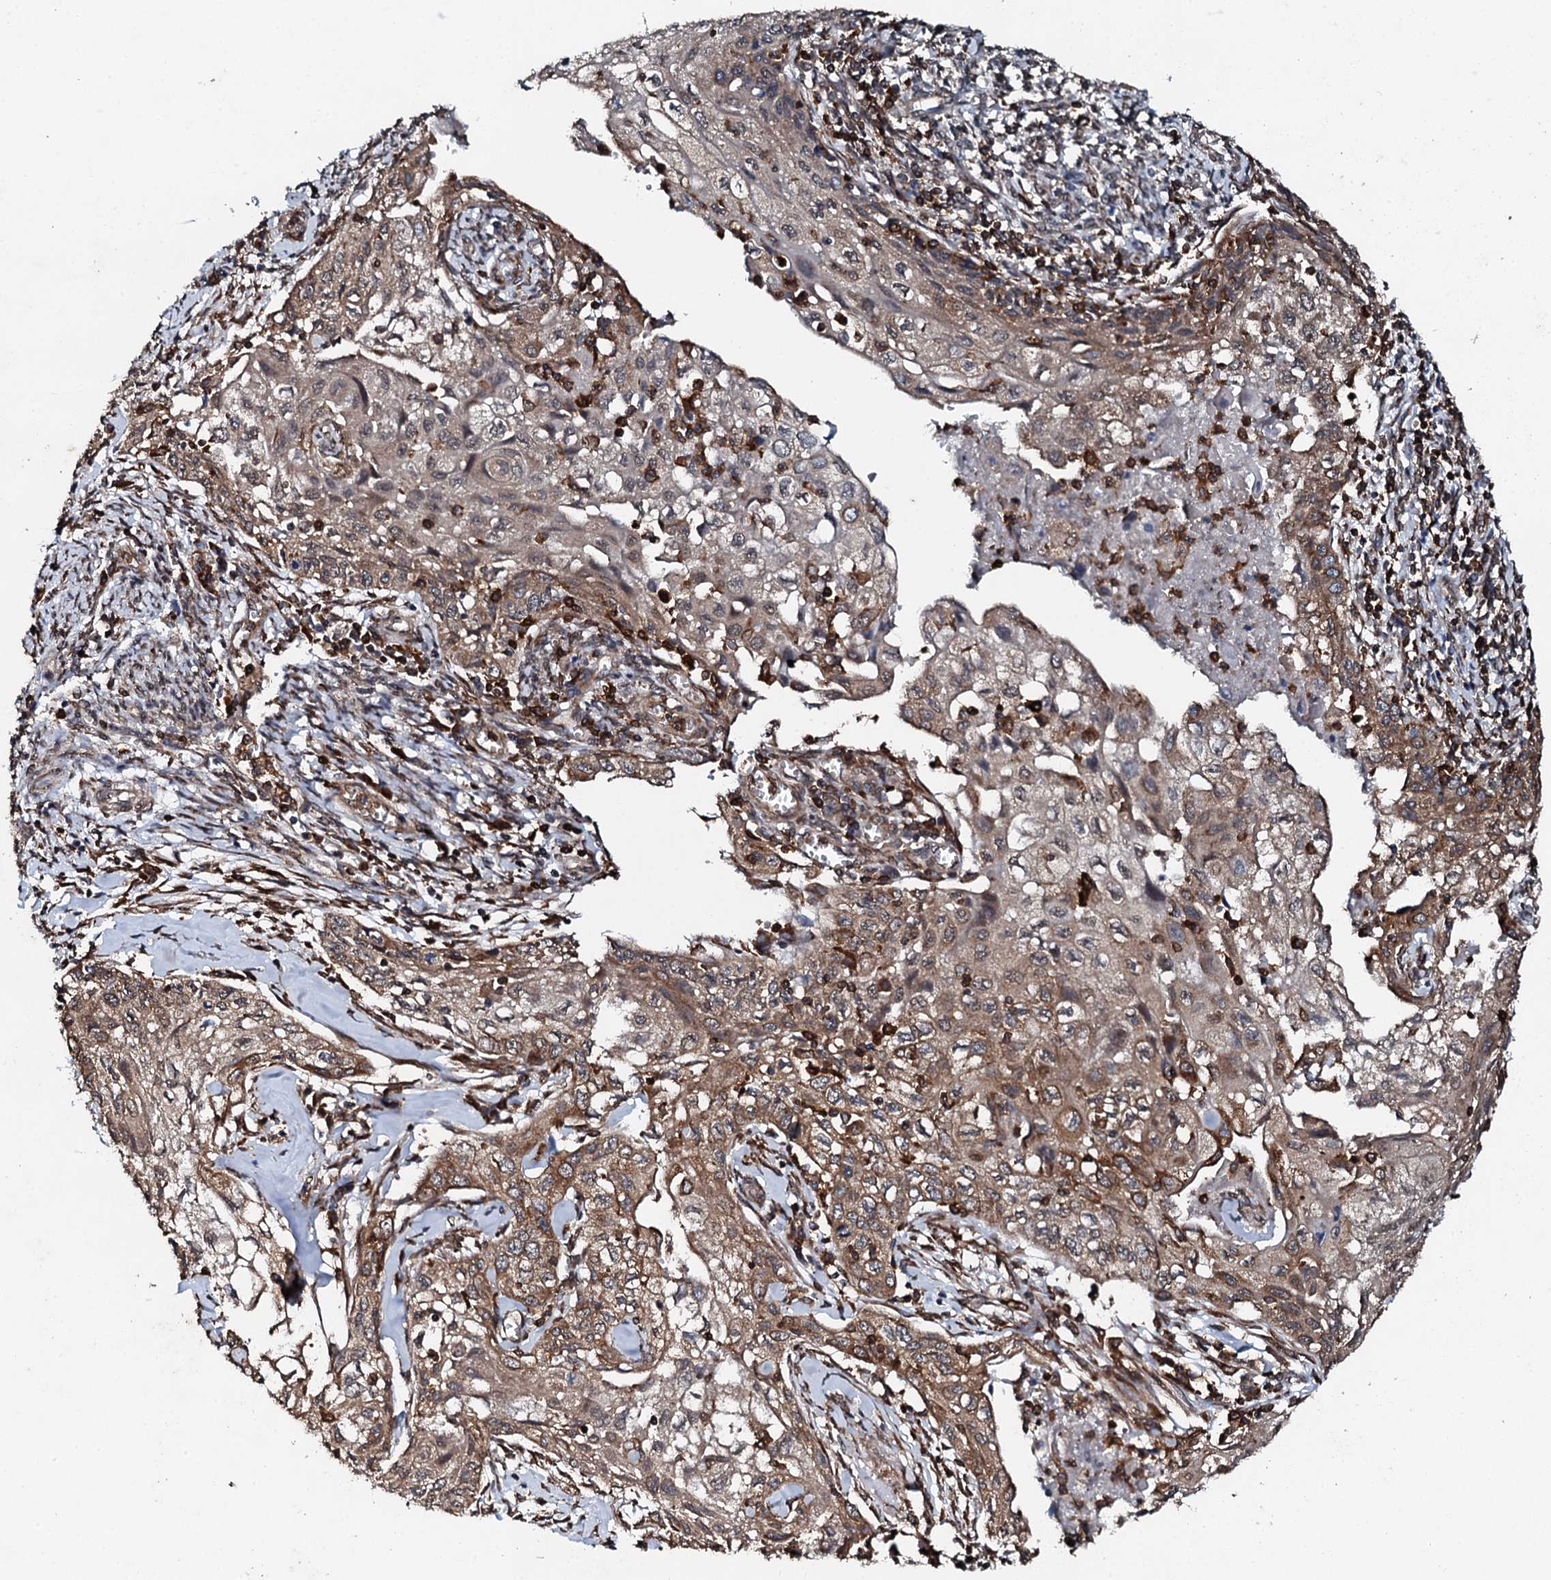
{"staining": {"intensity": "moderate", "quantity": "25%-75%", "location": "cytoplasmic/membranous"}, "tissue": "cervical cancer", "cell_type": "Tumor cells", "image_type": "cancer", "snomed": [{"axis": "morphology", "description": "Squamous cell carcinoma, NOS"}, {"axis": "topography", "description": "Cervix"}], "caption": "Immunohistochemistry (IHC) micrograph of human cervical squamous cell carcinoma stained for a protein (brown), which exhibits medium levels of moderate cytoplasmic/membranous expression in about 25%-75% of tumor cells.", "gene": "EDC4", "patient": {"sex": "female", "age": 67}}